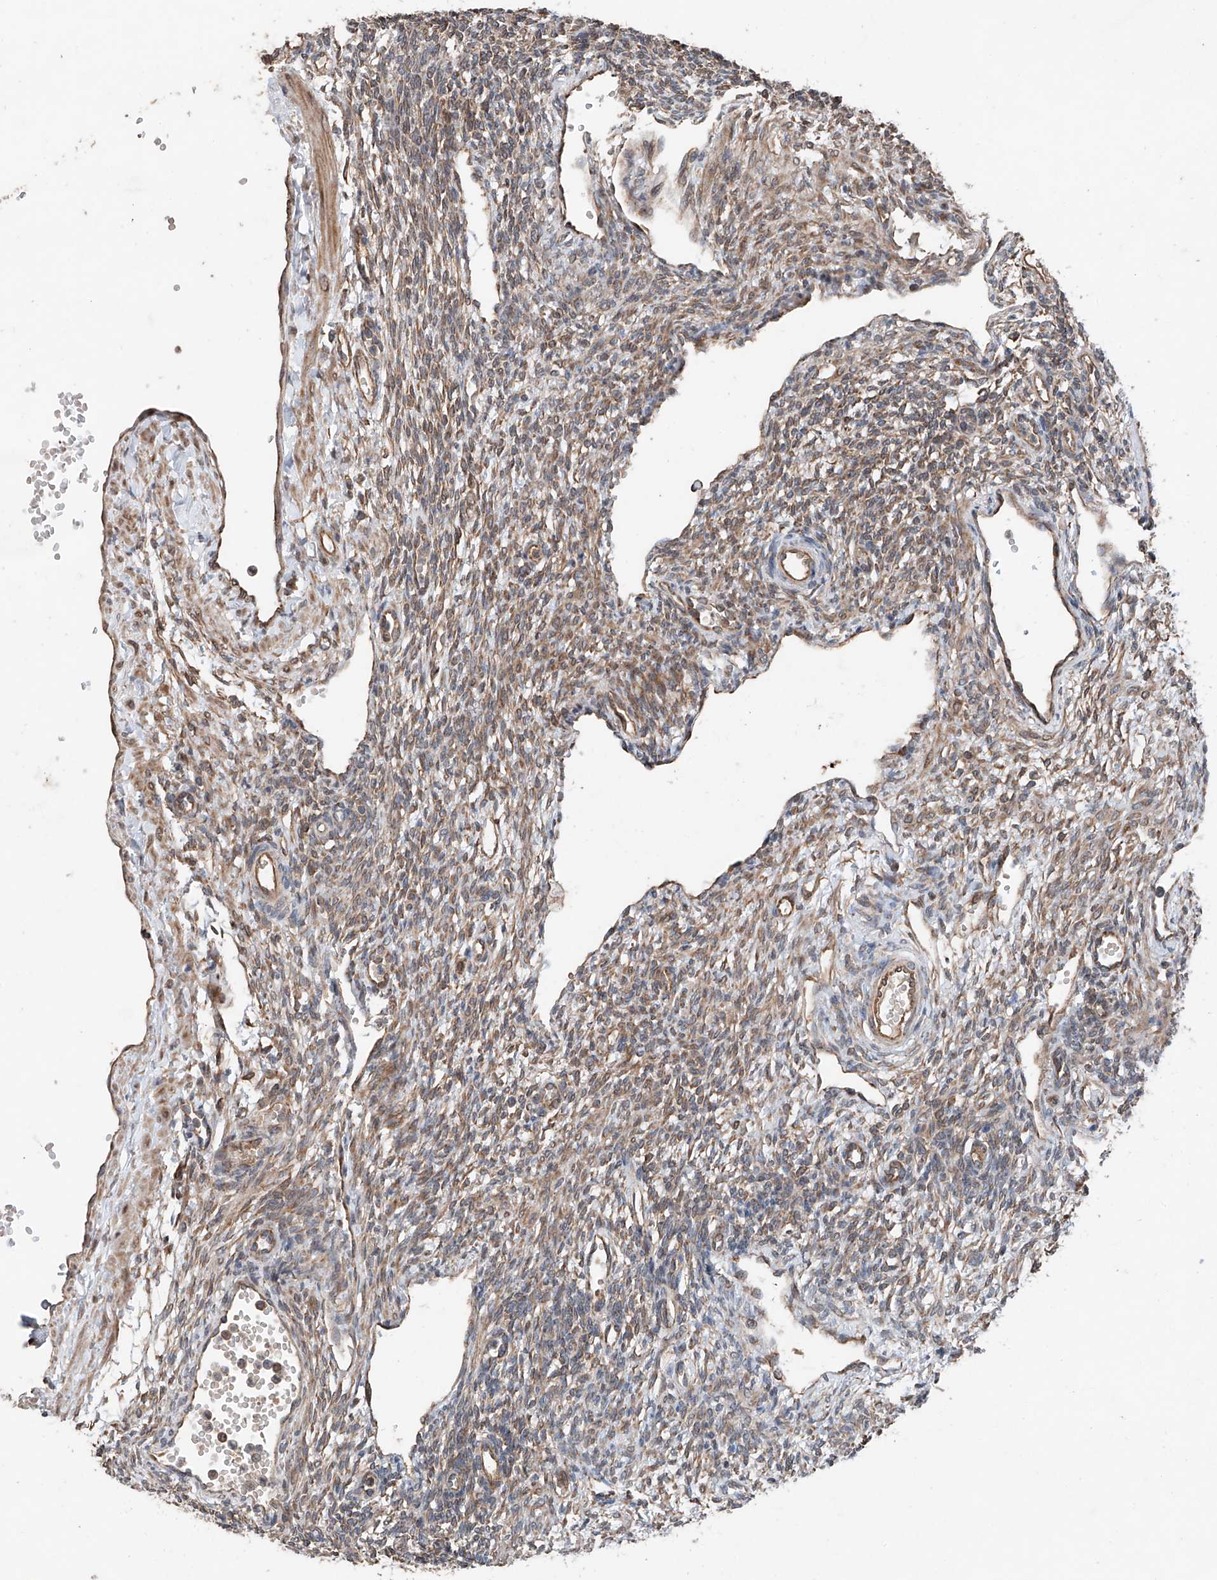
{"staining": {"intensity": "negative", "quantity": "none", "location": "none"}, "tissue": "ovary", "cell_type": "Ovarian stroma cells", "image_type": "normal", "snomed": [{"axis": "morphology", "description": "Normal tissue, NOS"}, {"axis": "morphology", "description": "Cyst, NOS"}, {"axis": "topography", "description": "Ovary"}], "caption": "Immunohistochemistry (IHC) photomicrograph of unremarkable human ovary stained for a protein (brown), which displays no staining in ovarian stroma cells. (DAB immunohistochemistry visualized using brightfield microscopy, high magnification).", "gene": "AP4B1", "patient": {"sex": "female", "age": 33}}